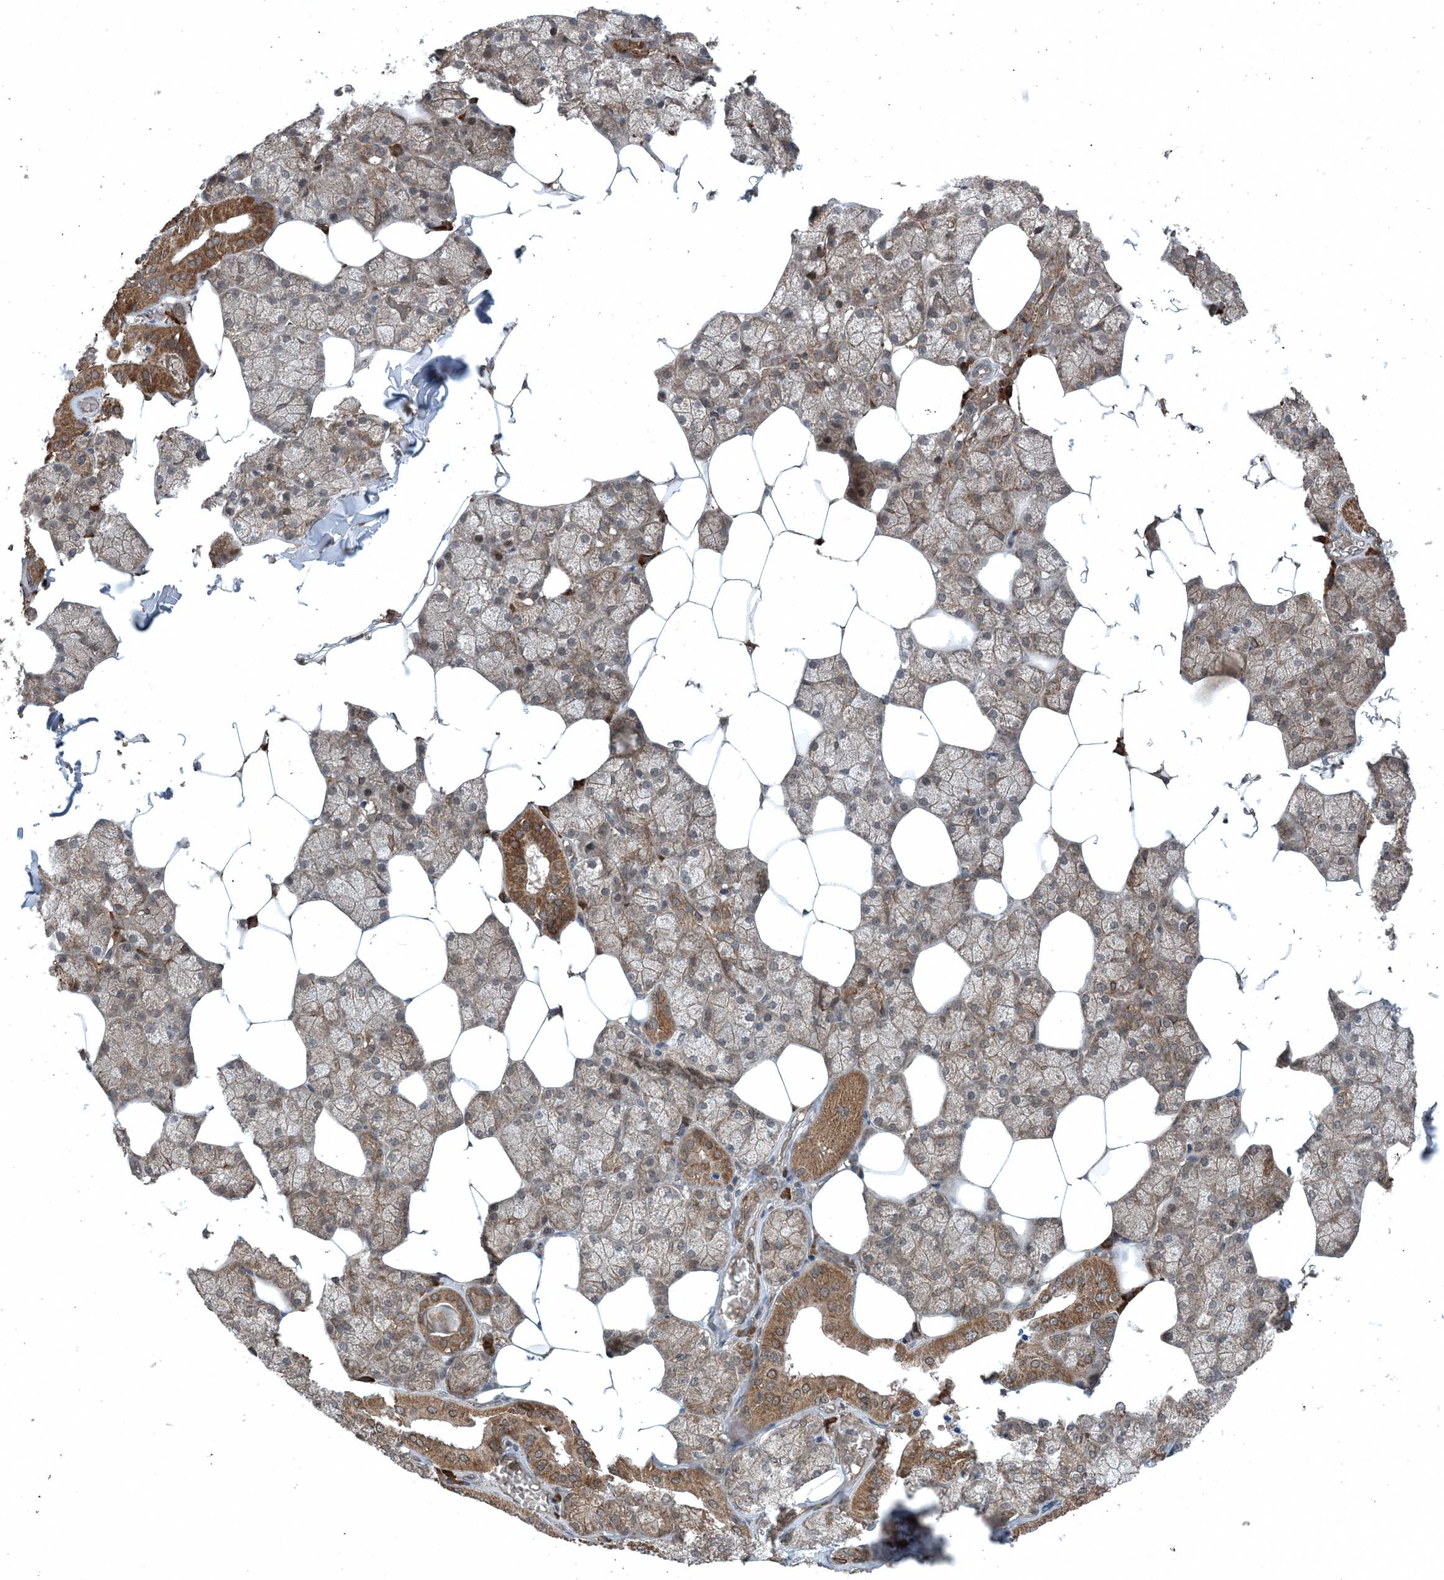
{"staining": {"intensity": "moderate", "quantity": ">75%", "location": "cytoplasmic/membranous"}, "tissue": "salivary gland", "cell_type": "Glandular cells", "image_type": "normal", "snomed": [{"axis": "morphology", "description": "Normal tissue, NOS"}, {"axis": "topography", "description": "Salivary gland"}], "caption": "This image displays immunohistochemistry staining of benign salivary gland, with medium moderate cytoplasmic/membranous staining in approximately >75% of glandular cells.", "gene": "GNG5", "patient": {"sex": "male", "age": 62}}